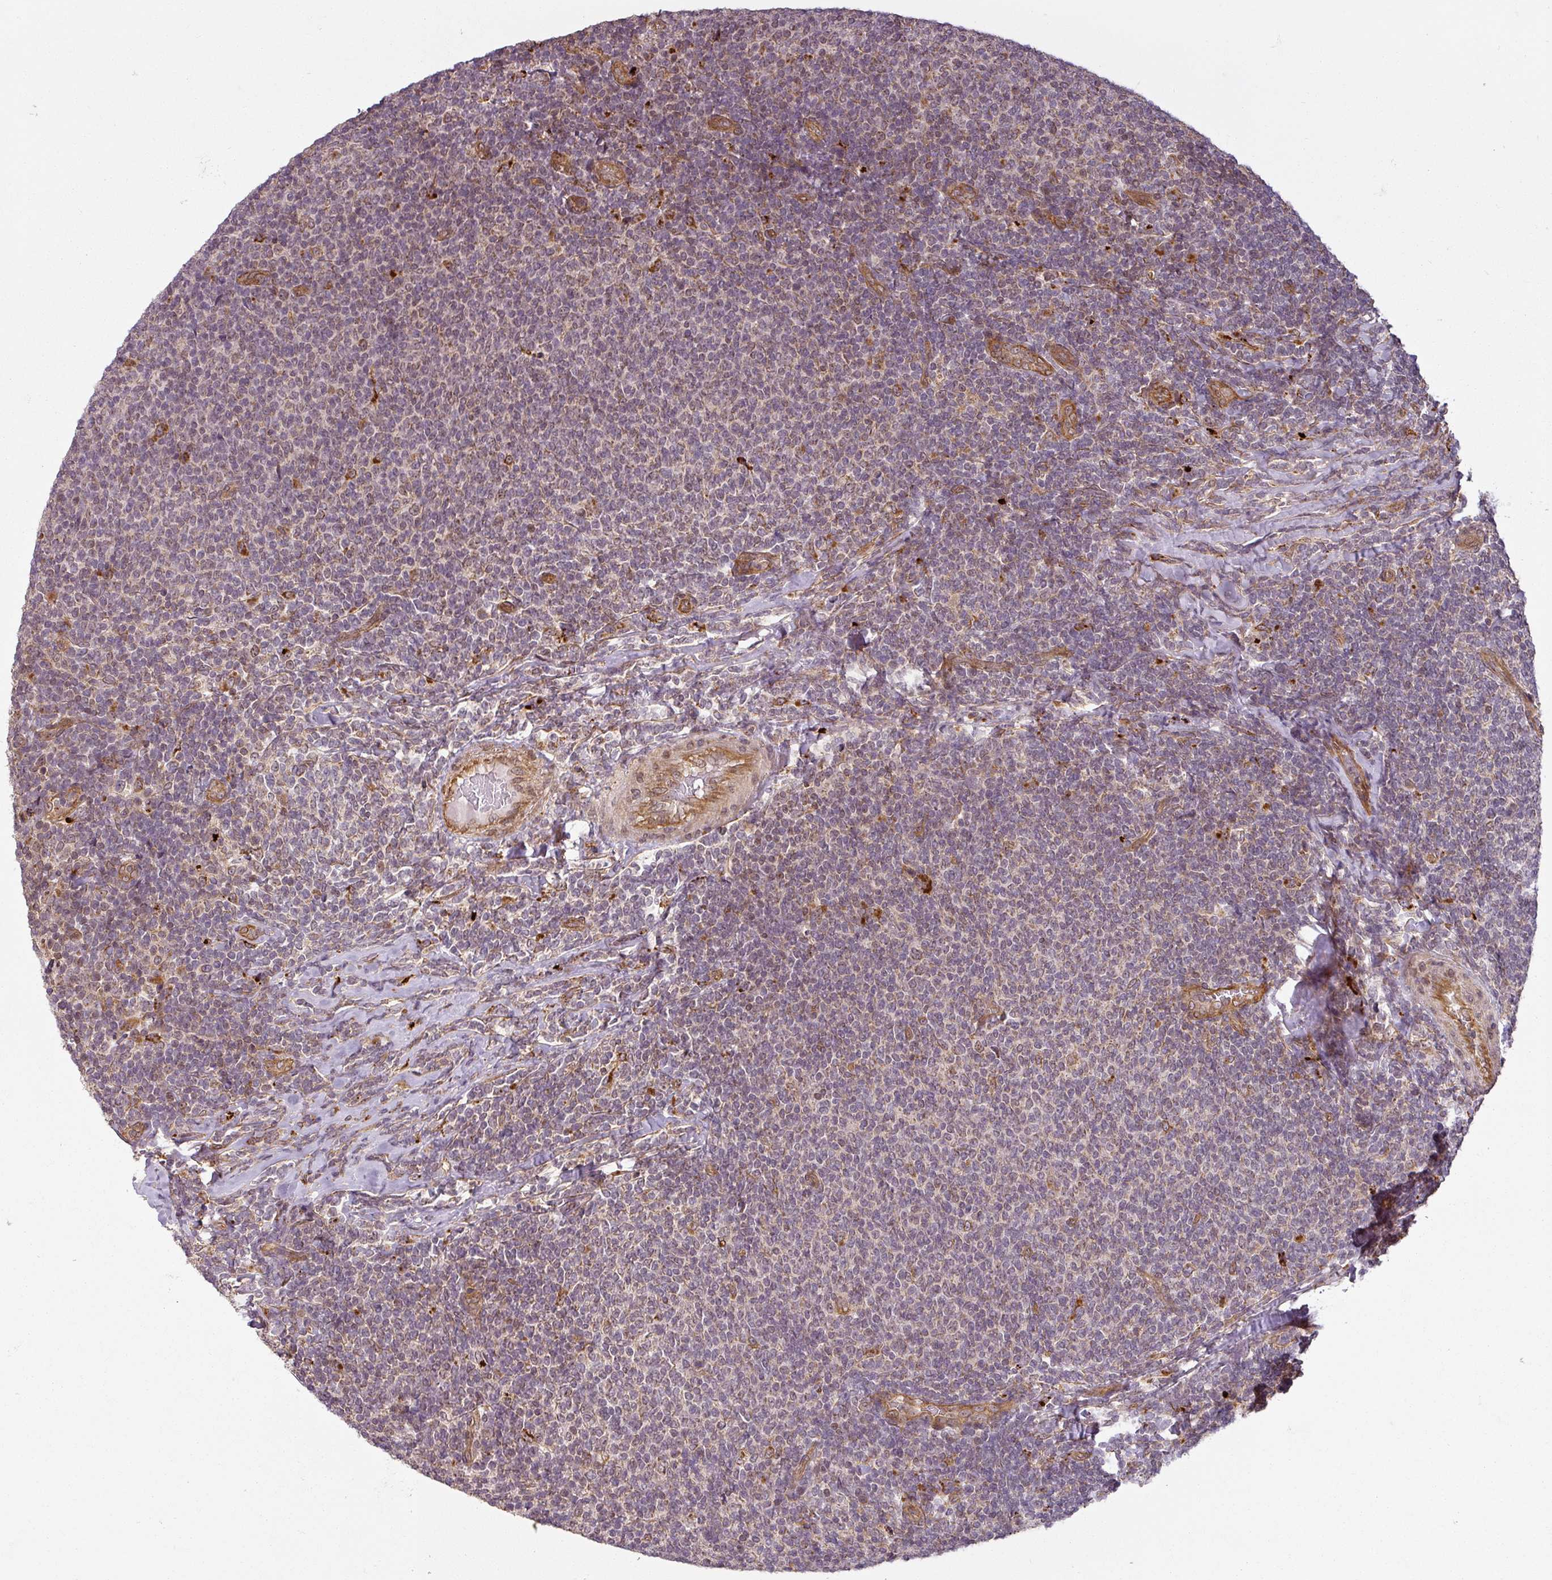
{"staining": {"intensity": "moderate", "quantity": "<25%", "location": "cytoplasmic/membranous"}, "tissue": "lymphoma", "cell_type": "Tumor cells", "image_type": "cancer", "snomed": [{"axis": "morphology", "description": "Malignant lymphoma, non-Hodgkin's type, Low grade"}, {"axis": "topography", "description": "Lymph node"}], "caption": "Moderate cytoplasmic/membranous expression is identified in approximately <25% of tumor cells in malignant lymphoma, non-Hodgkin's type (low-grade). (brown staining indicates protein expression, while blue staining denotes nuclei).", "gene": "DIMT1", "patient": {"sex": "male", "age": 52}}